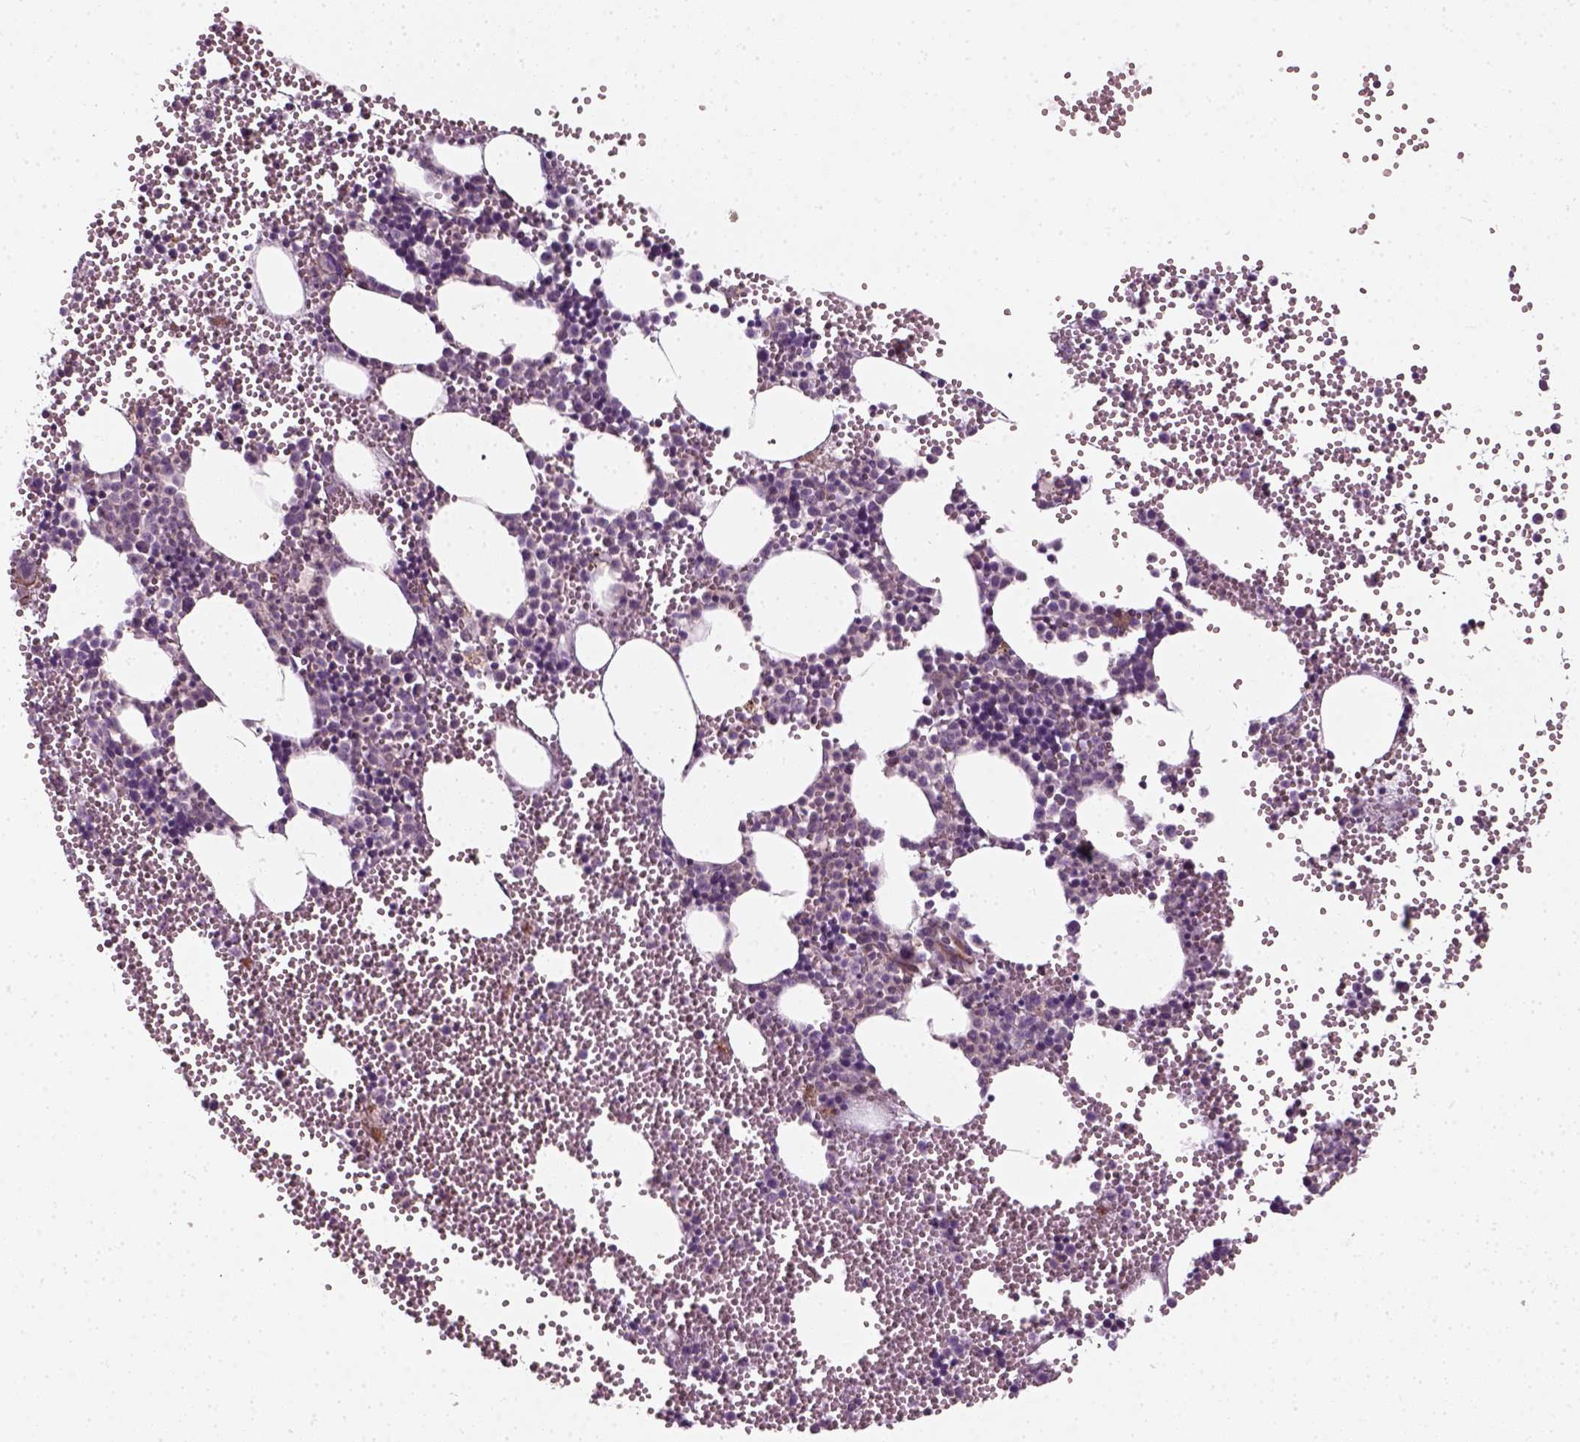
{"staining": {"intensity": "moderate", "quantity": "<25%", "location": "cytoplasmic/membranous"}, "tissue": "bone marrow", "cell_type": "Hematopoietic cells", "image_type": "normal", "snomed": [{"axis": "morphology", "description": "Normal tissue, NOS"}, {"axis": "topography", "description": "Bone marrow"}], "caption": "Immunohistochemistry (DAB (3,3'-diaminobenzidine)) staining of benign bone marrow reveals moderate cytoplasmic/membranous protein staining in about <25% of hematopoietic cells. The staining was performed using DAB (3,3'-diaminobenzidine) to visualize the protein expression in brown, while the nuclei were stained in blue with hematoxylin (Magnification: 20x).", "gene": "DNASE1L1", "patient": {"sex": "male", "age": 89}}